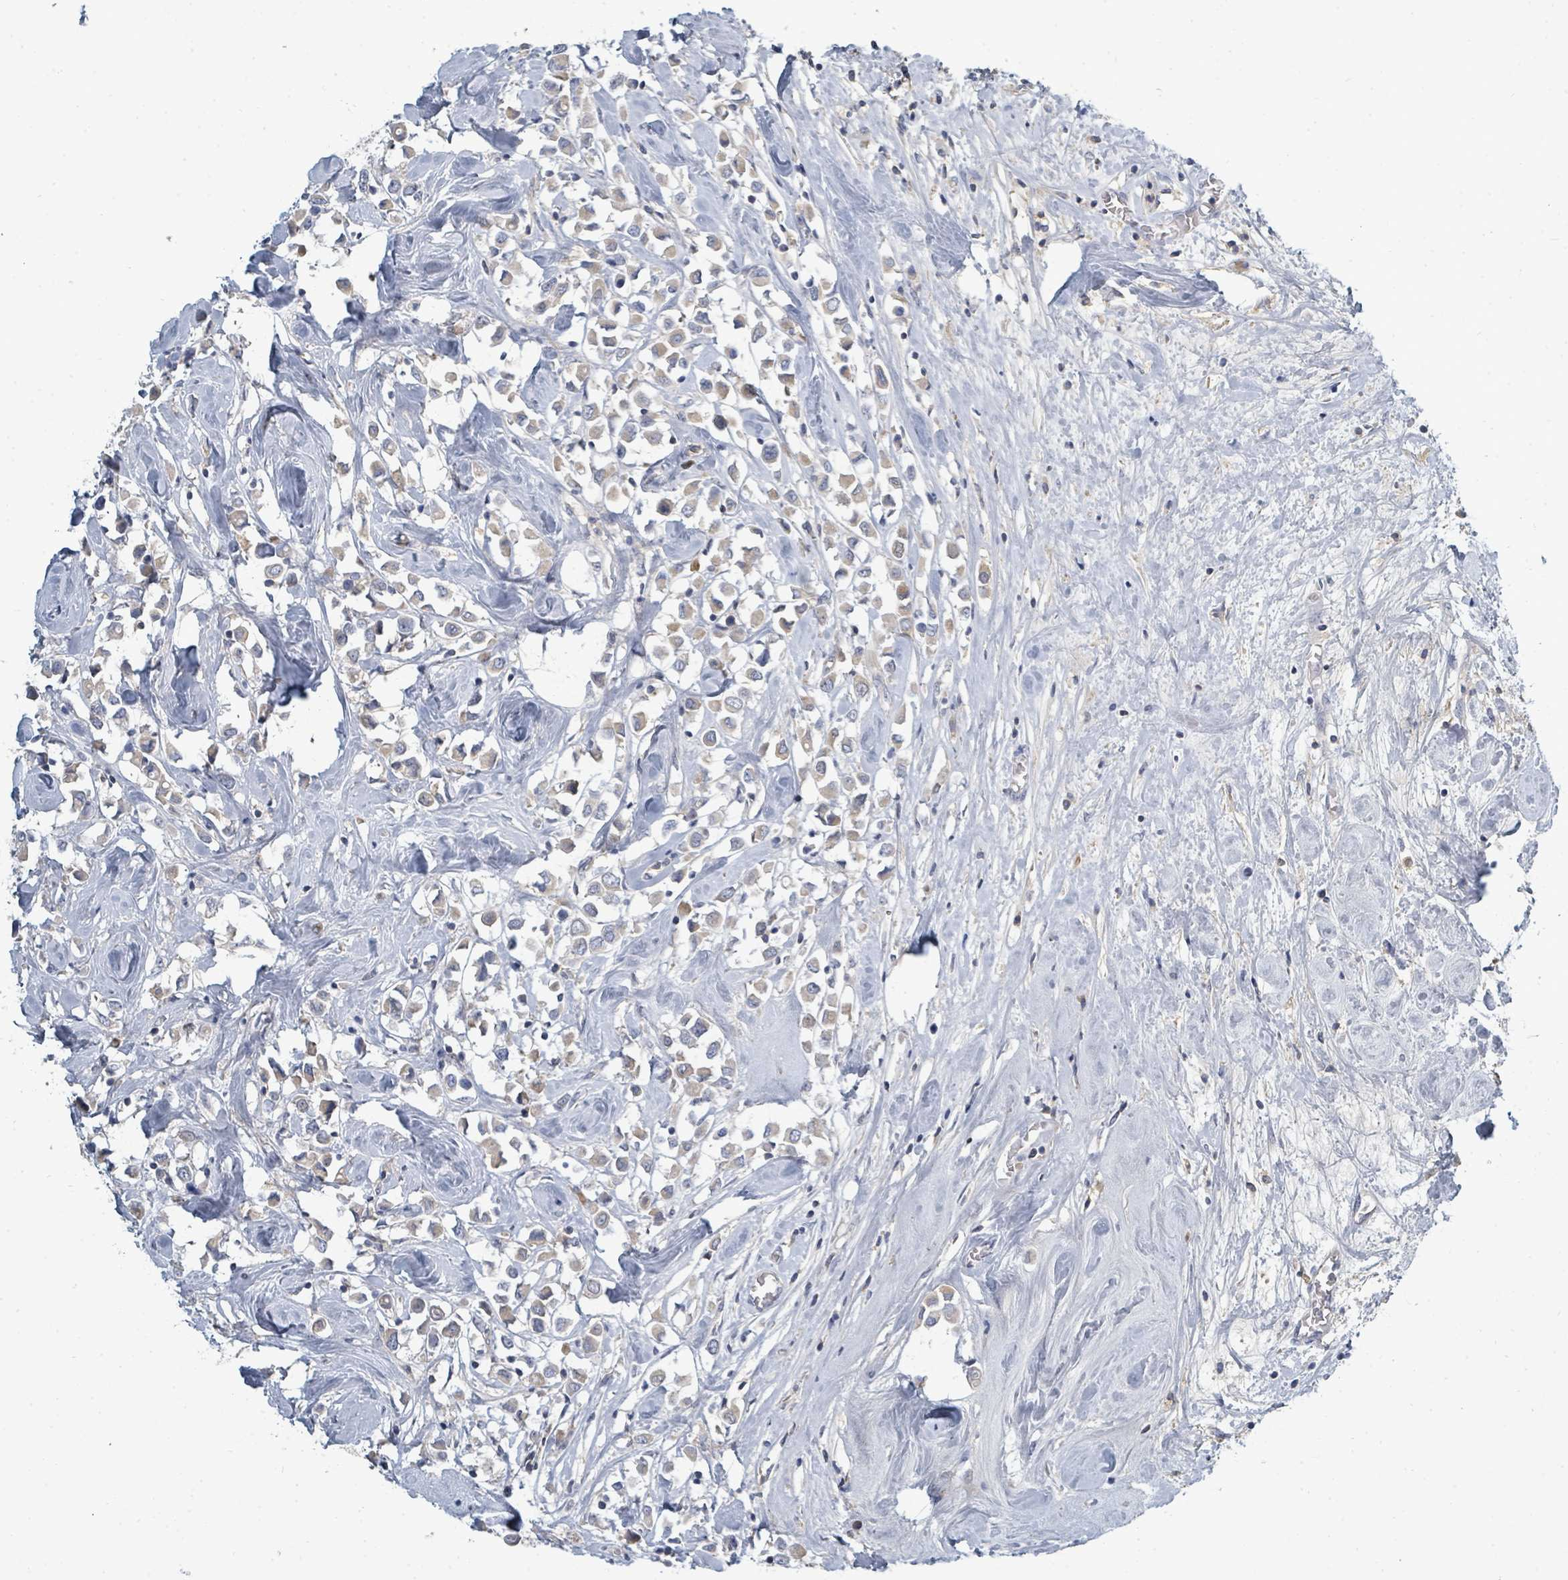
{"staining": {"intensity": "weak", "quantity": "25%-75%", "location": "cytoplasmic/membranous"}, "tissue": "breast cancer", "cell_type": "Tumor cells", "image_type": "cancer", "snomed": [{"axis": "morphology", "description": "Duct carcinoma"}, {"axis": "topography", "description": "Breast"}], "caption": "Breast intraductal carcinoma stained with DAB (3,3'-diaminobenzidine) IHC demonstrates low levels of weak cytoplasmic/membranous staining in approximately 25%-75% of tumor cells.", "gene": "SLC25A23", "patient": {"sex": "female", "age": 61}}